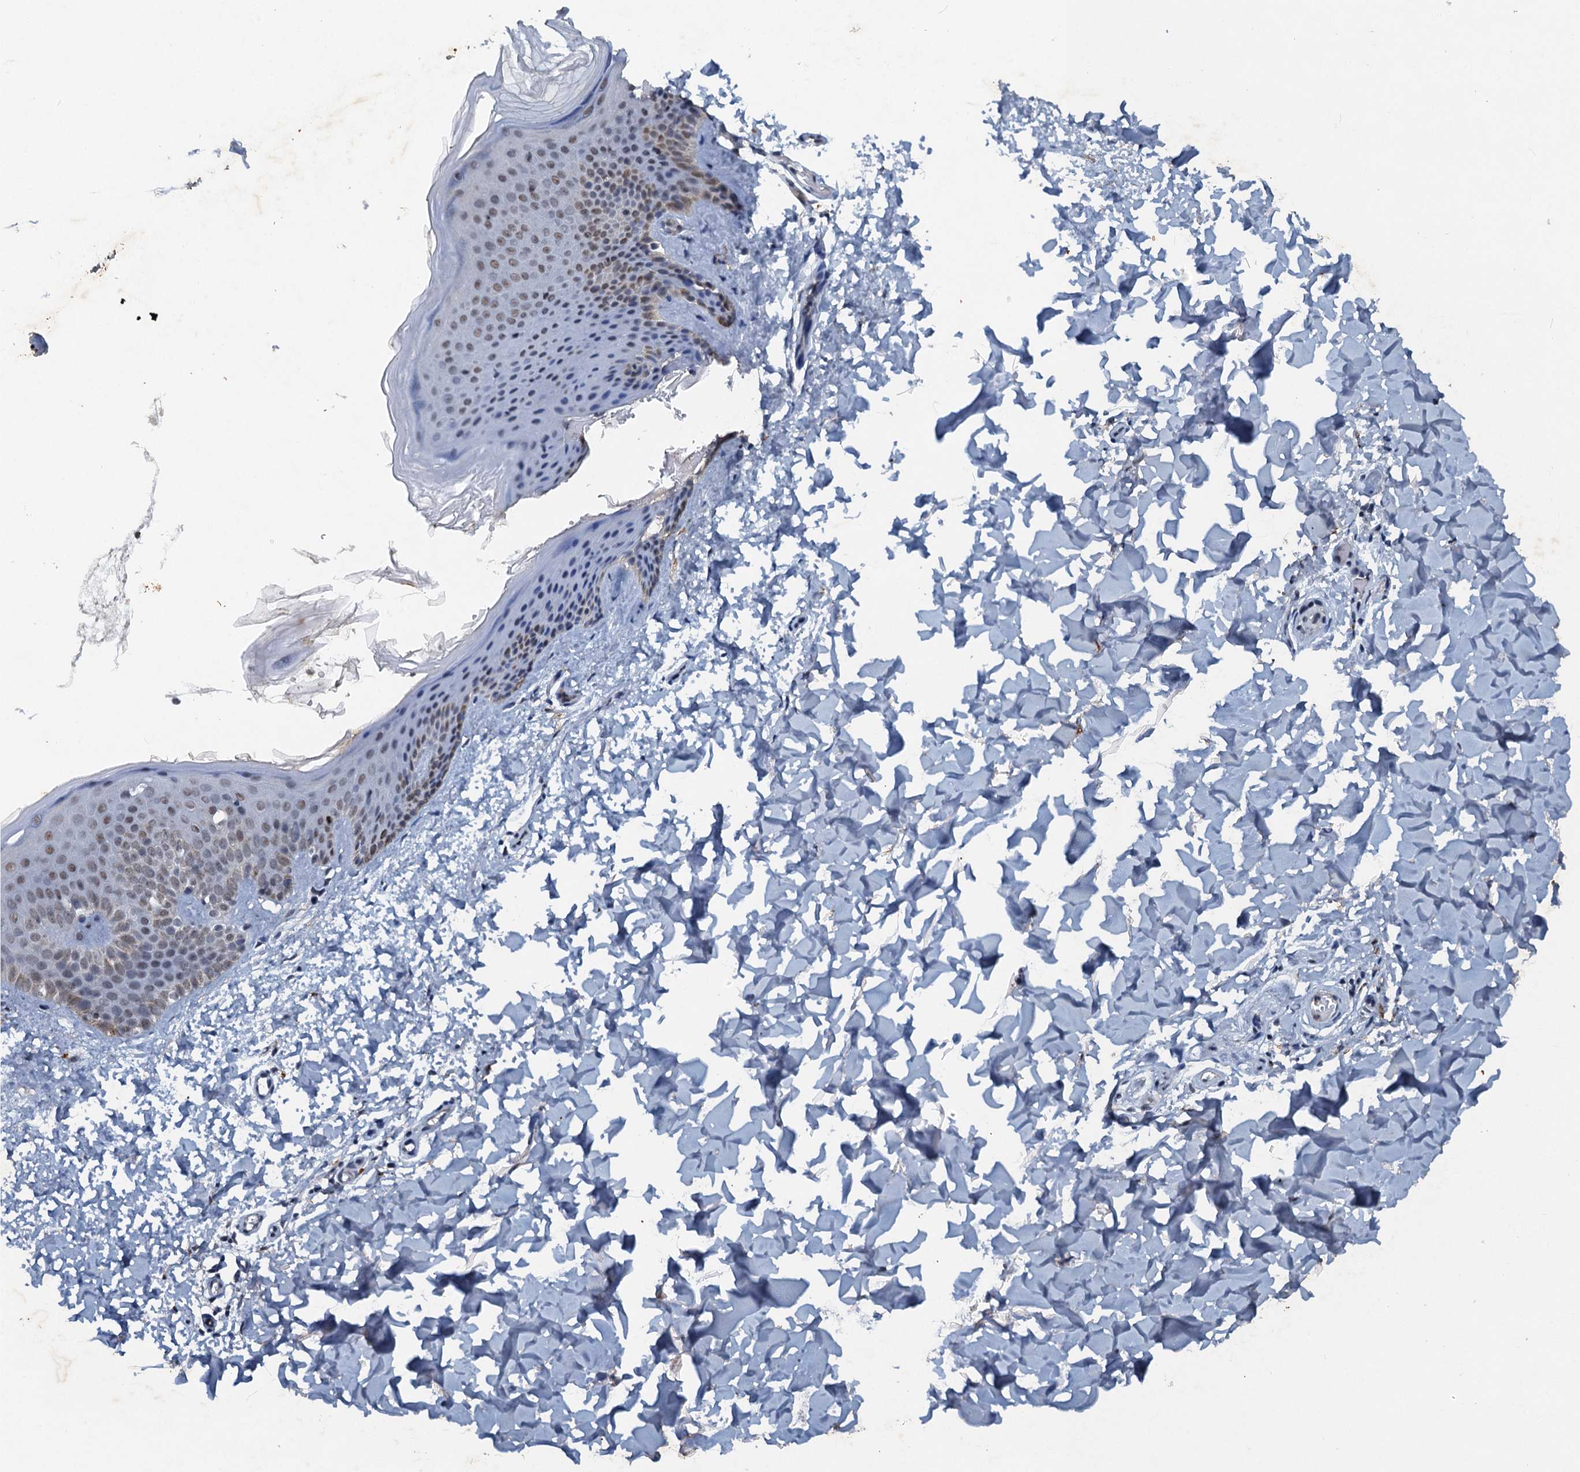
{"staining": {"intensity": "weak", "quantity": ">75%", "location": "nuclear"}, "tissue": "skin", "cell_type": "Fibroblasts", "image_type": "normal", "snomed": [{"axis": "morphology", "description": "Normal tissue, NOS"}, {"axis": "topography", "description": "Skin"}], "caption": "The micrograph exhibits immunohistochemical staining of benign skin. There is weak nuclear staining is seen in approximately >75% of fibroblasts. (DAB IHC with brightfield microscopy, high magnification).", "gene": "CSTF3", "patient": {"sex": "male", "age": 36}}